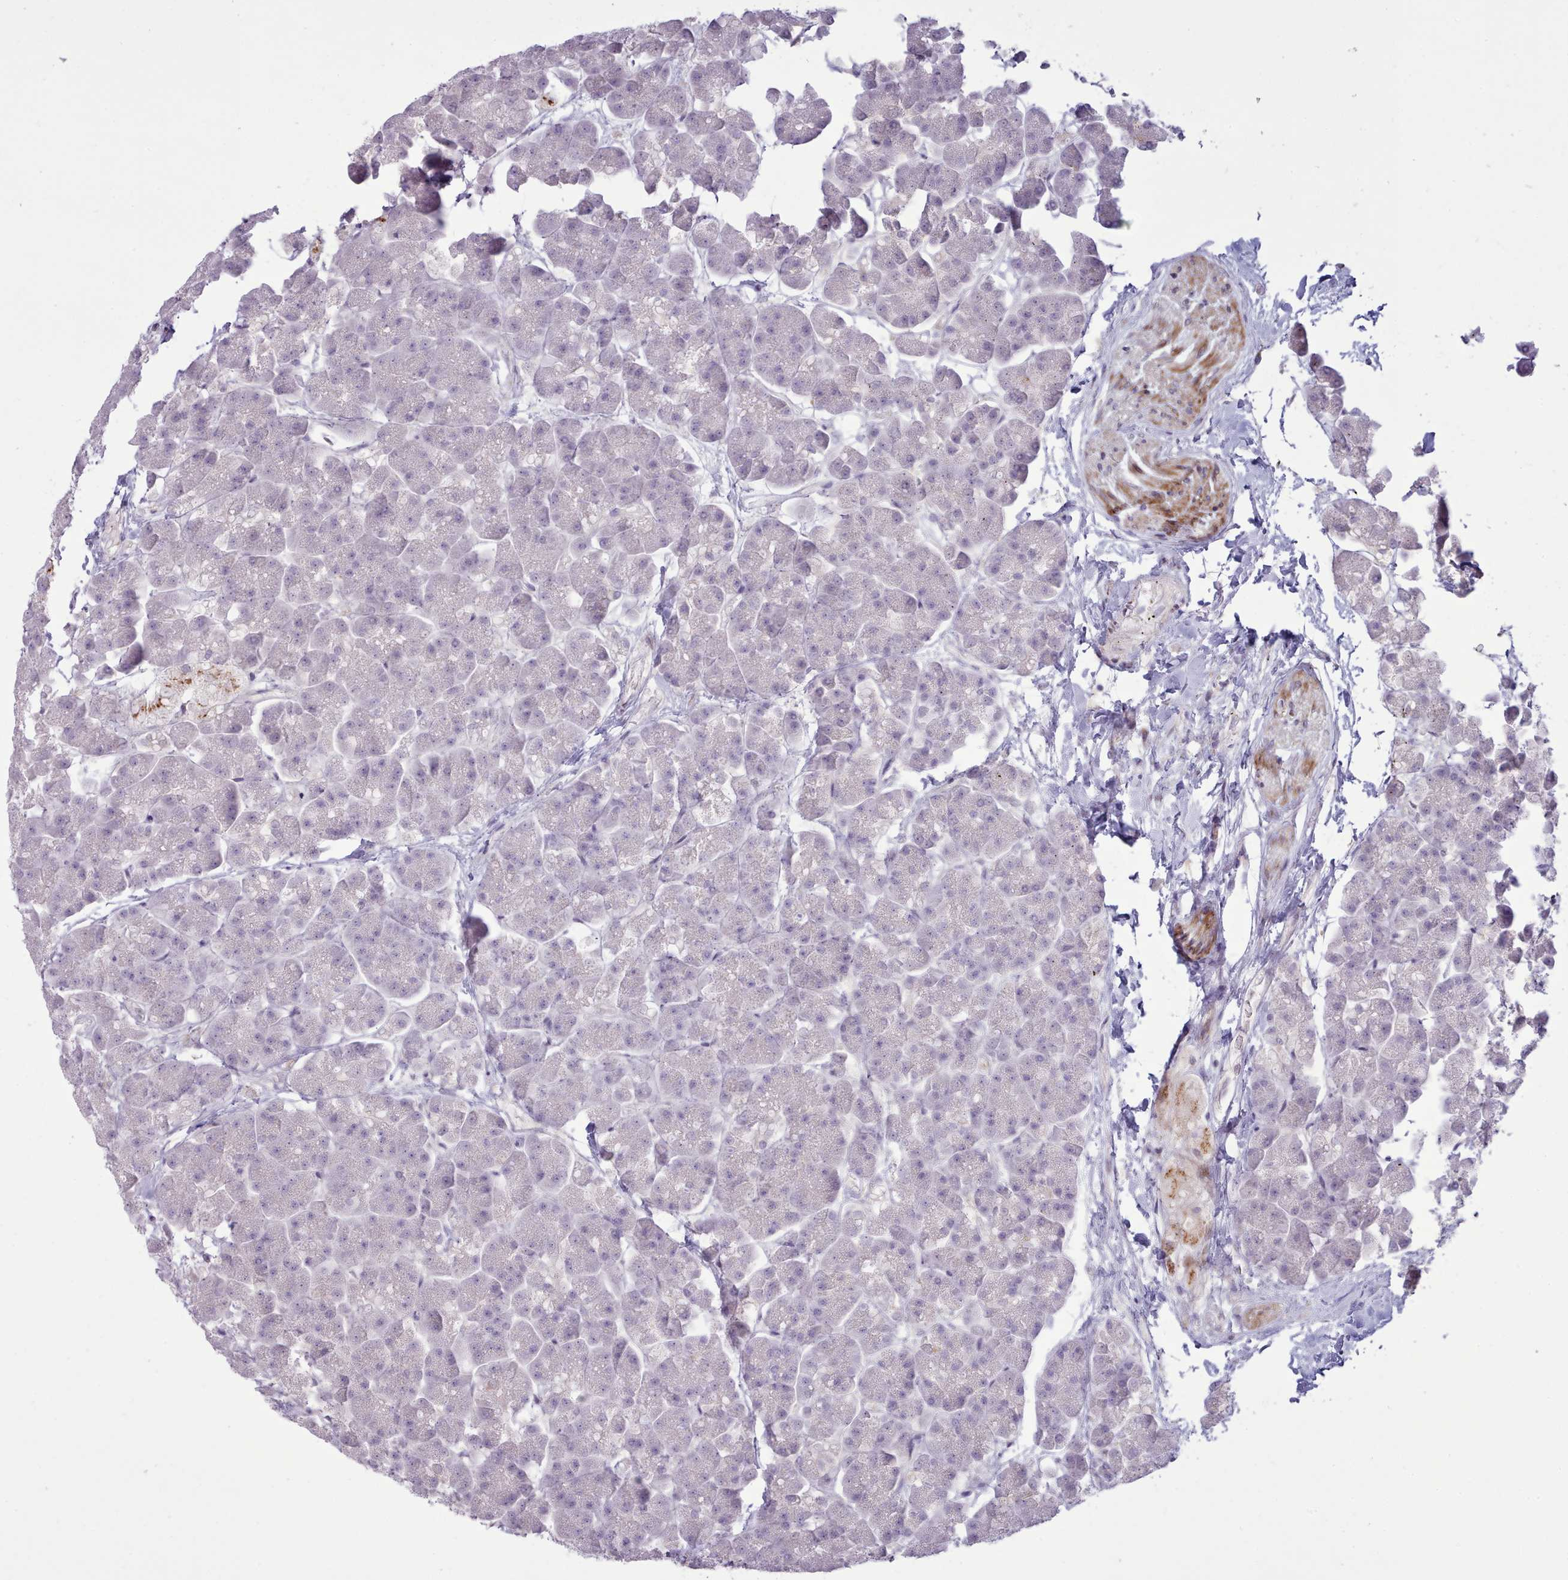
{"staining": {"intensity": "negative", "quantity": "none", "location": "none"}, "tissue": "pancreas", "cell_type": "Exocrine glandular cells", "image_type": "normal", "snomed": [{"axis": "morphology", "description": "Normal tissue, NOS"}, {"axis": "topography", "description": "Pancreas"}, {"axis": "topography", "description": "Peripheral nerve tissue"}], "caption": "This micrograph is of benign pancreas stained with IHC to label a protein in brown with the nuclei are counter-stained blue. There is no positivity in exocrine glandular cells.", "gene": "PPP3R1", "patient": {"sex": "male", "age": 54}}